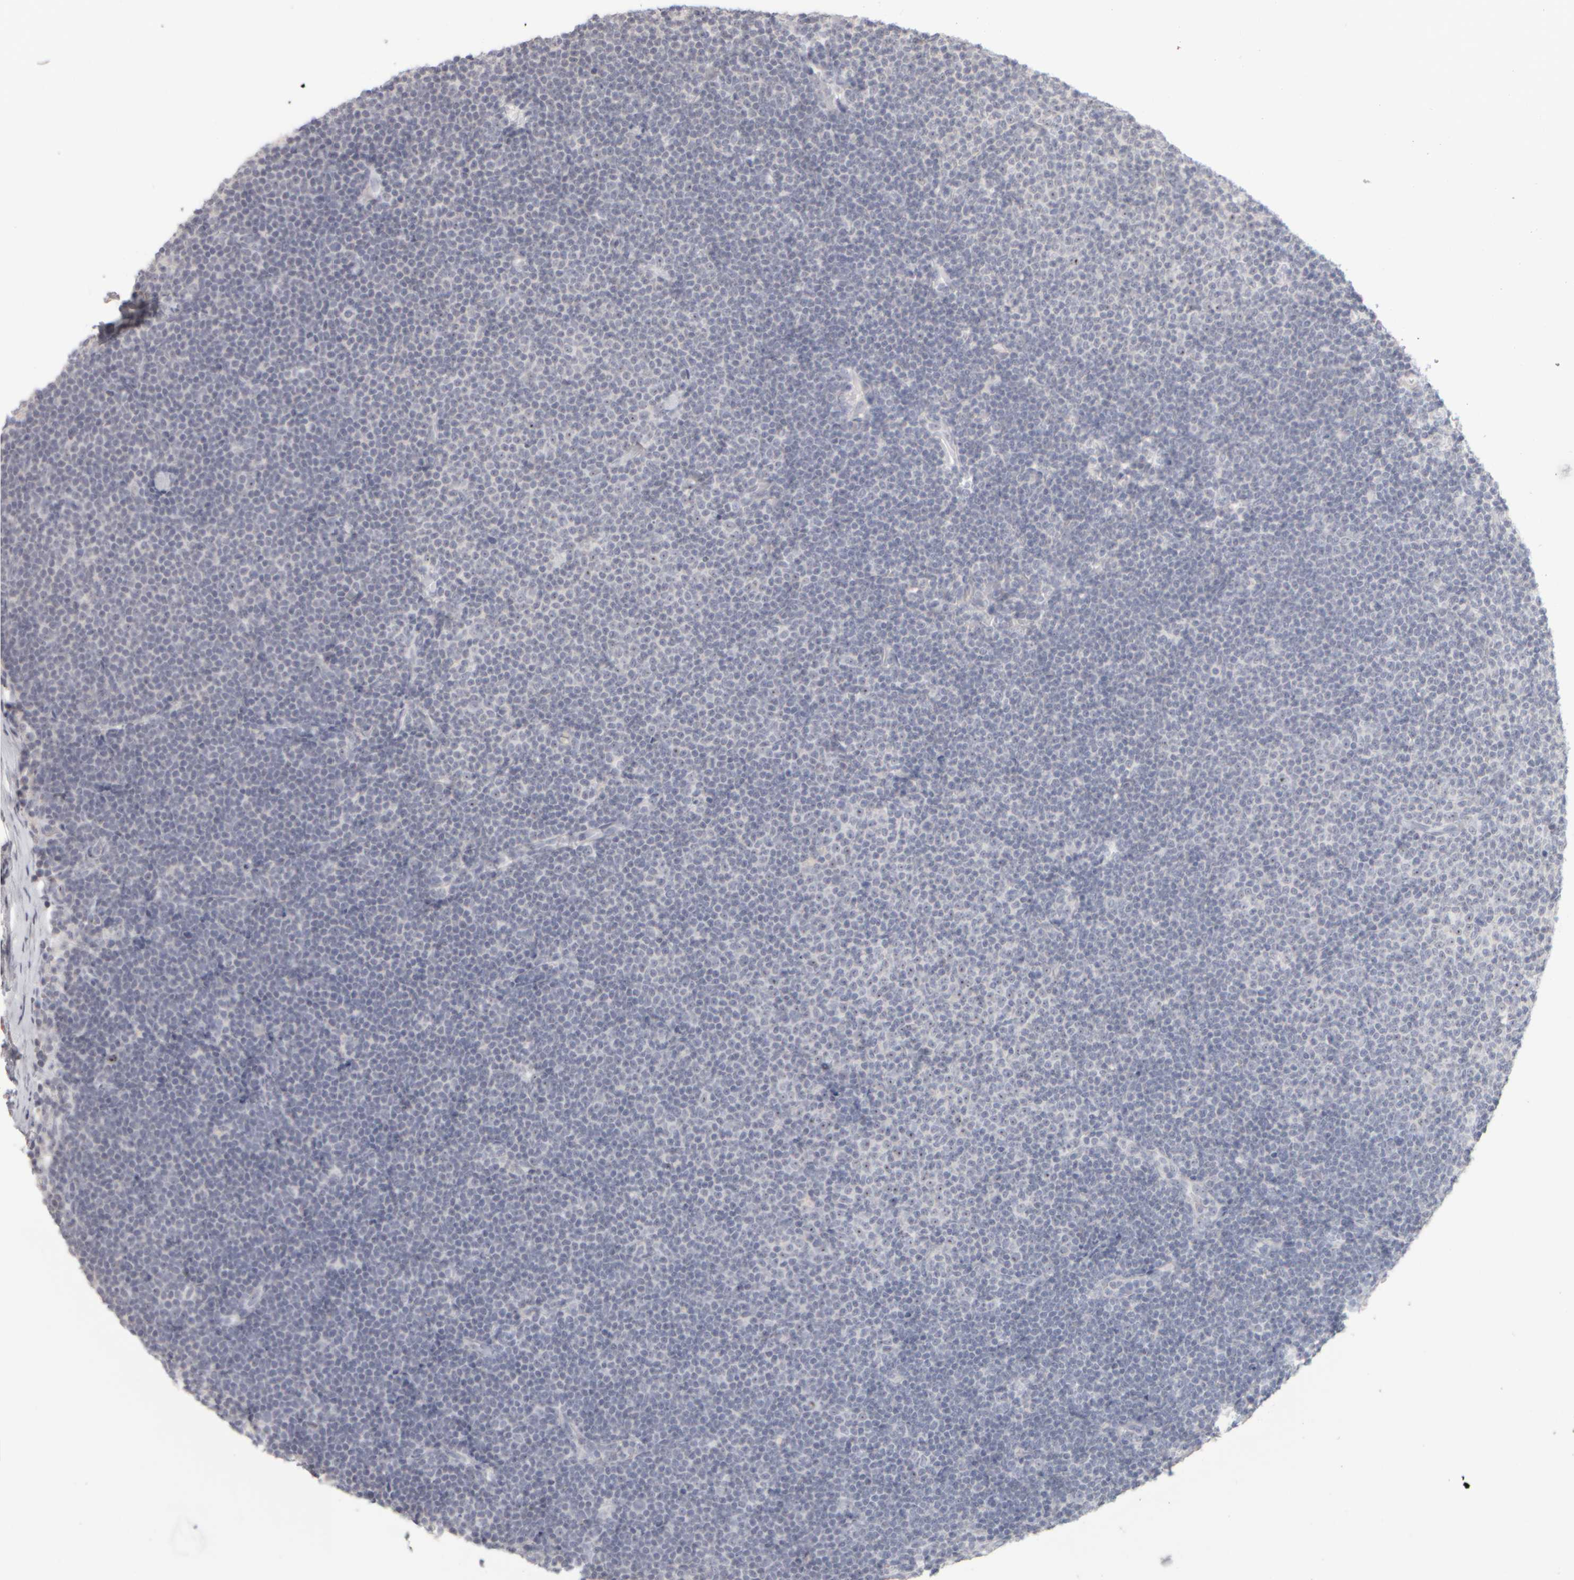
{"staining": {"intensity": "moderate", "quantity": "<25%", "location": "nuclear"}, "tissue": "lymphoma", "cell_type": "Tumor cells", "image_type": "cancer", "snomed": [{"axis": "morphology", "description": "Malignant lymphoma, non-Hodgkin's type, Low grade"}, {"axis": "topography", "description": "Lymph node"}], "caption": "There is low levels of moderate nuclear expression in tumor cells of low-grade malignant lymphoma, non-Hodgkin's type, as demonstrated by immunohistochemical staining (brown color).", "gene": "DCXR", "patient": {"sex": "female", "age": 53}}